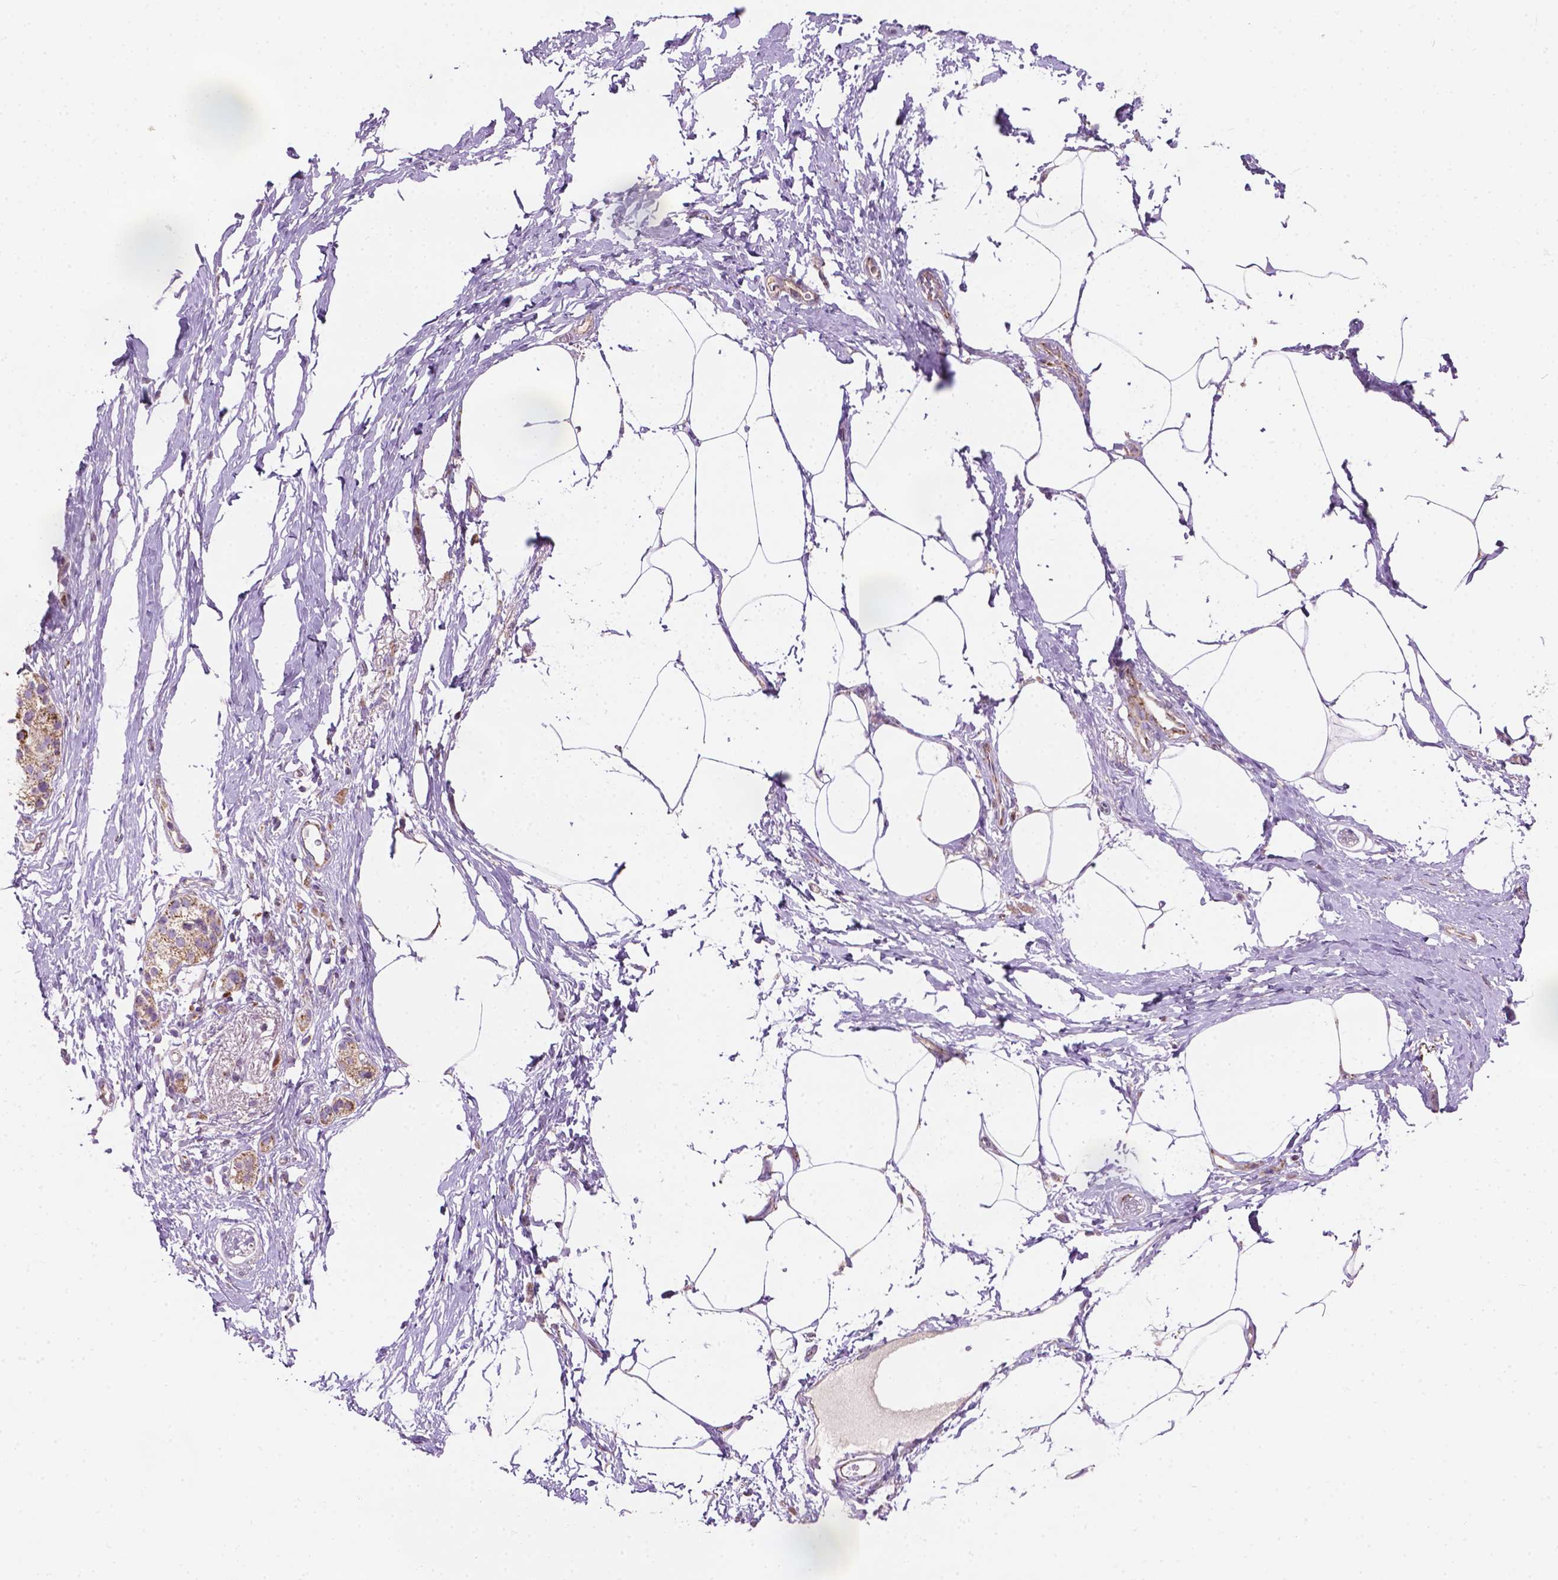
{"staining": {"intensity": "moderate", "quantity": ">75%", "location": "cytoplasmic/membranous"}, "tissue": "pancreatic cancer", "cell_type": "Tumor cells", "image_type": "cancer", "snomed": [{"axis": "morphology", "description": "Adenocarcinoma, NOS"}, {"axis": "topography", "description": "Pancreas"}], "caption": "An immunohistochemistry photomicrograph of neoplastic tissue is shown. Protein staining in brown highlights moderate cytoplasmic/membranous positivity in adenocarcinoma (pancreatic) within tumor cells.", "gene": "PIBF1", "patient": {"sex": "female", "age": 72}}